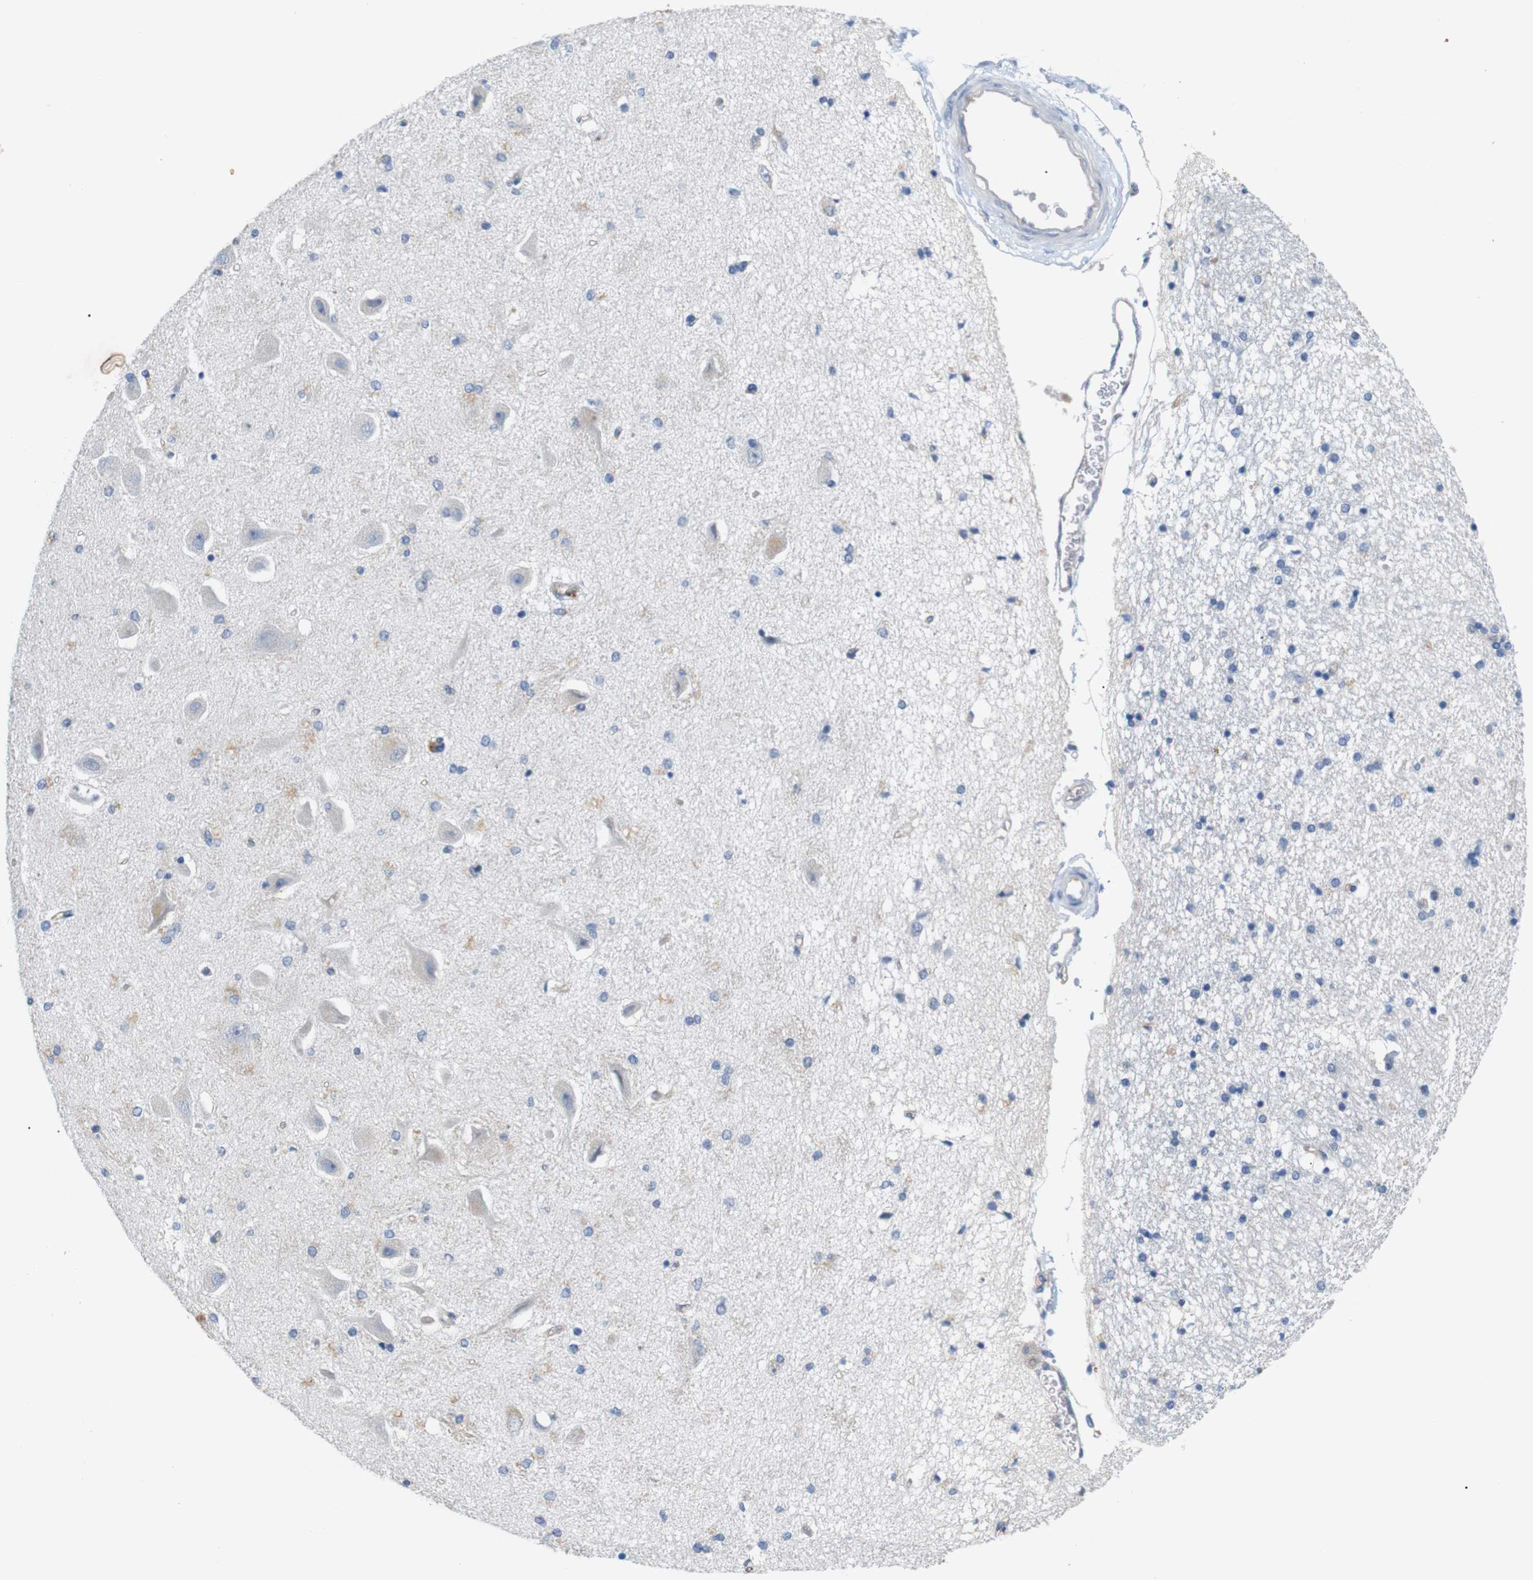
{"staining": {"intensity": "weak", "quantity": "<25%", "location": "cytoplasmic/membranous"}, "tissue": "hippocampus", "cell_type": "Glial cells", "image_type": "normal", "snomed": [{"axis": "morphology", "description": "Normal tissue, NOS"}, {"axis": "topography", "description": "Hippocampus"}], "caption": "Immunohistochemistry micrograph of benign hippocampus: human hippocampus stained with DAB (3,3'-diaminobenzidine) demonstrates no significant protein expression in glial cells.", "gene": "ITGA5", "patient": {"sex": "female", "age": 54}}